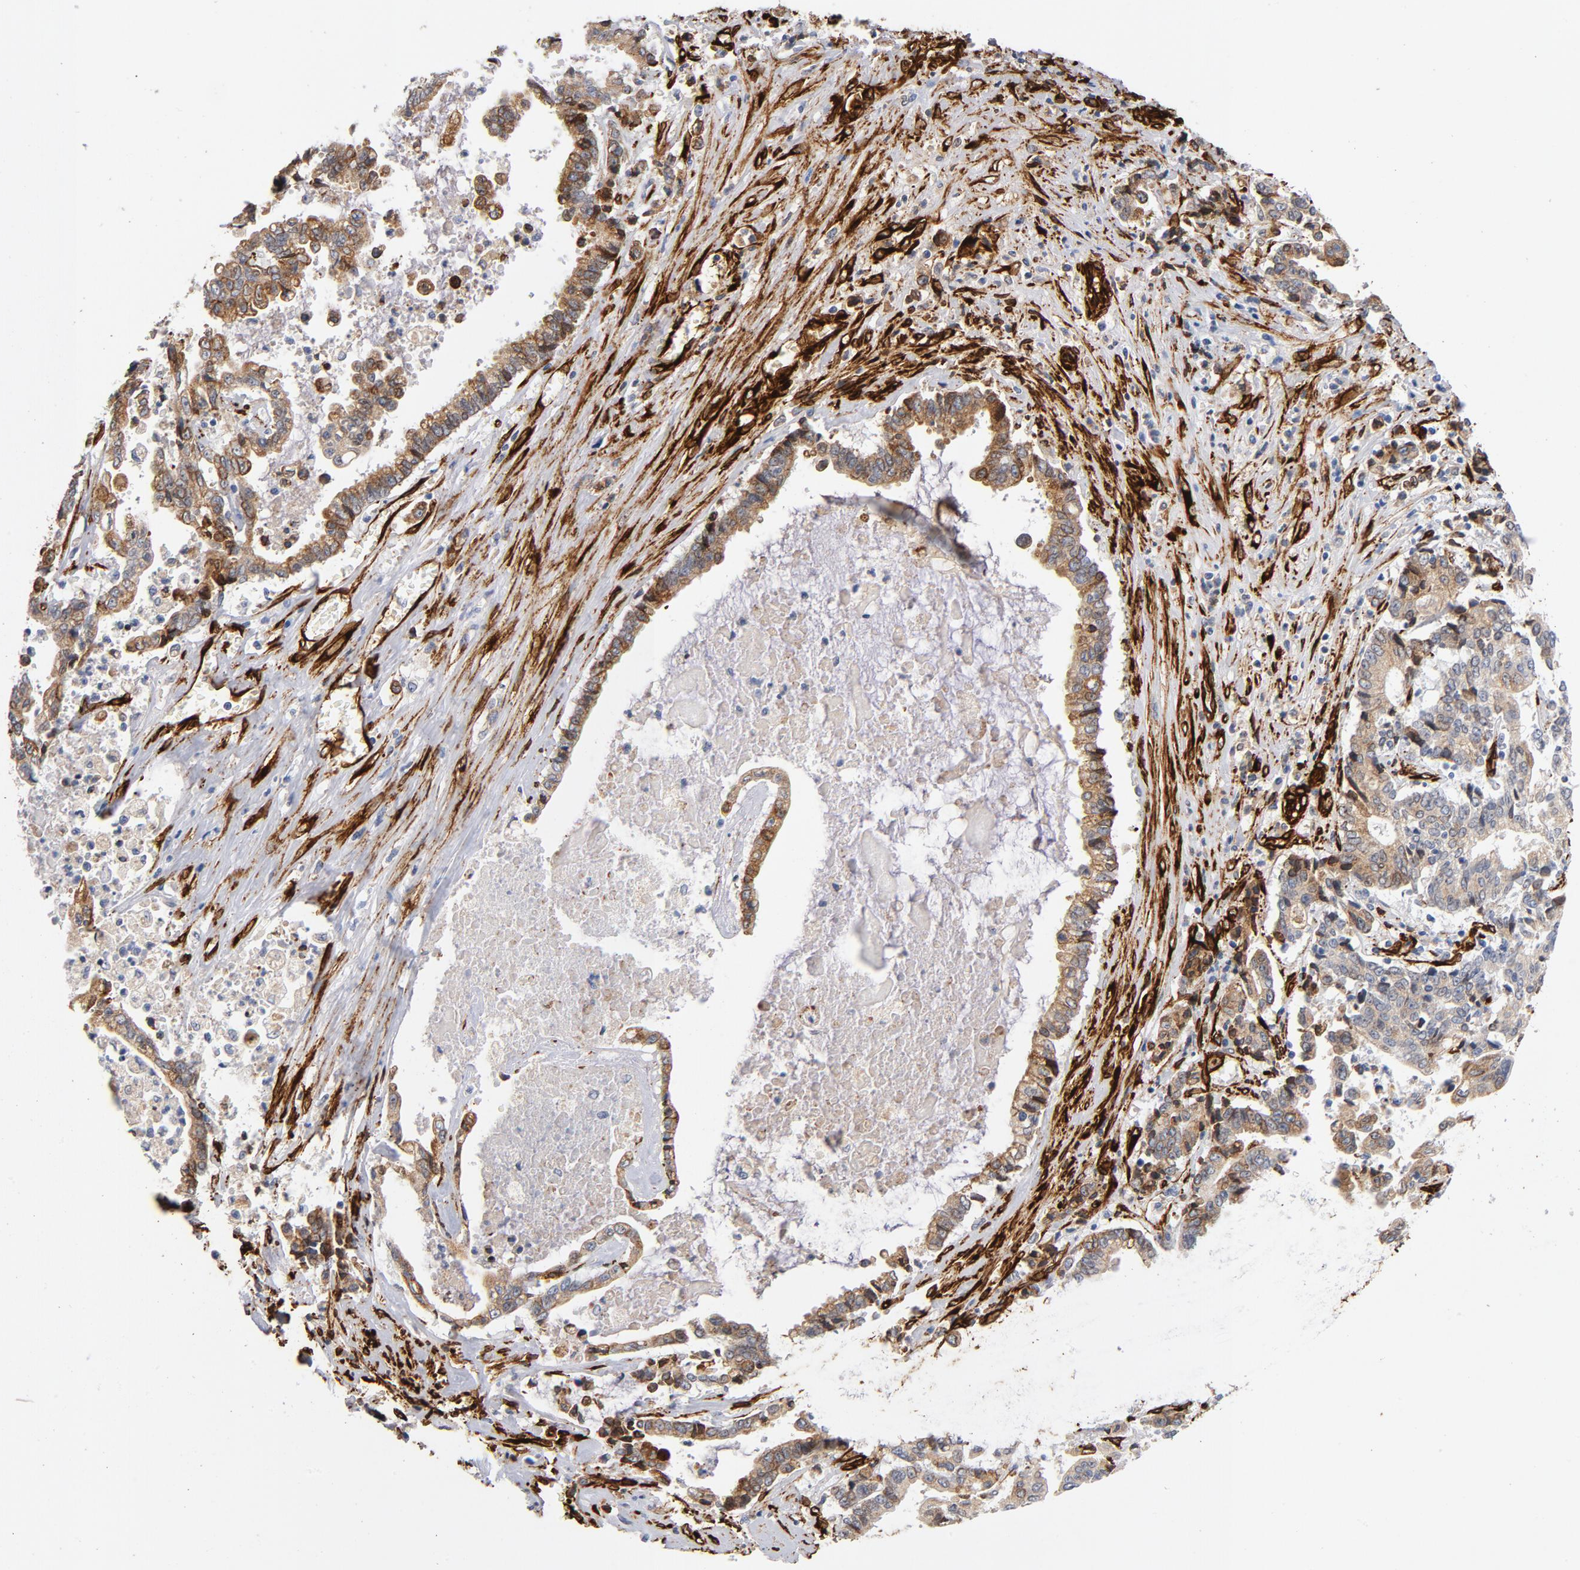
{"staining": {"intensity": "moderate", "quantity": ">75%", "location": "cytoplasmic/membranous"}, "tissue": "liver cancer", "cell_type": "Tumor cells", "image_type": "cancer", "snomed": [{"axis": "morphology", "description": "Cholangiocarcinoma"}, {"axis": "topography", "description": "Liver"}], "caption": "Protein analysis of liver cancer (cholangiocarcinoma) tissue exhibits moderate cytoplasmic/membranous positivity in about >75% of tumor cells.", "gene": "SERPINH1", "patient": {"sex": "male", "age": 57}}